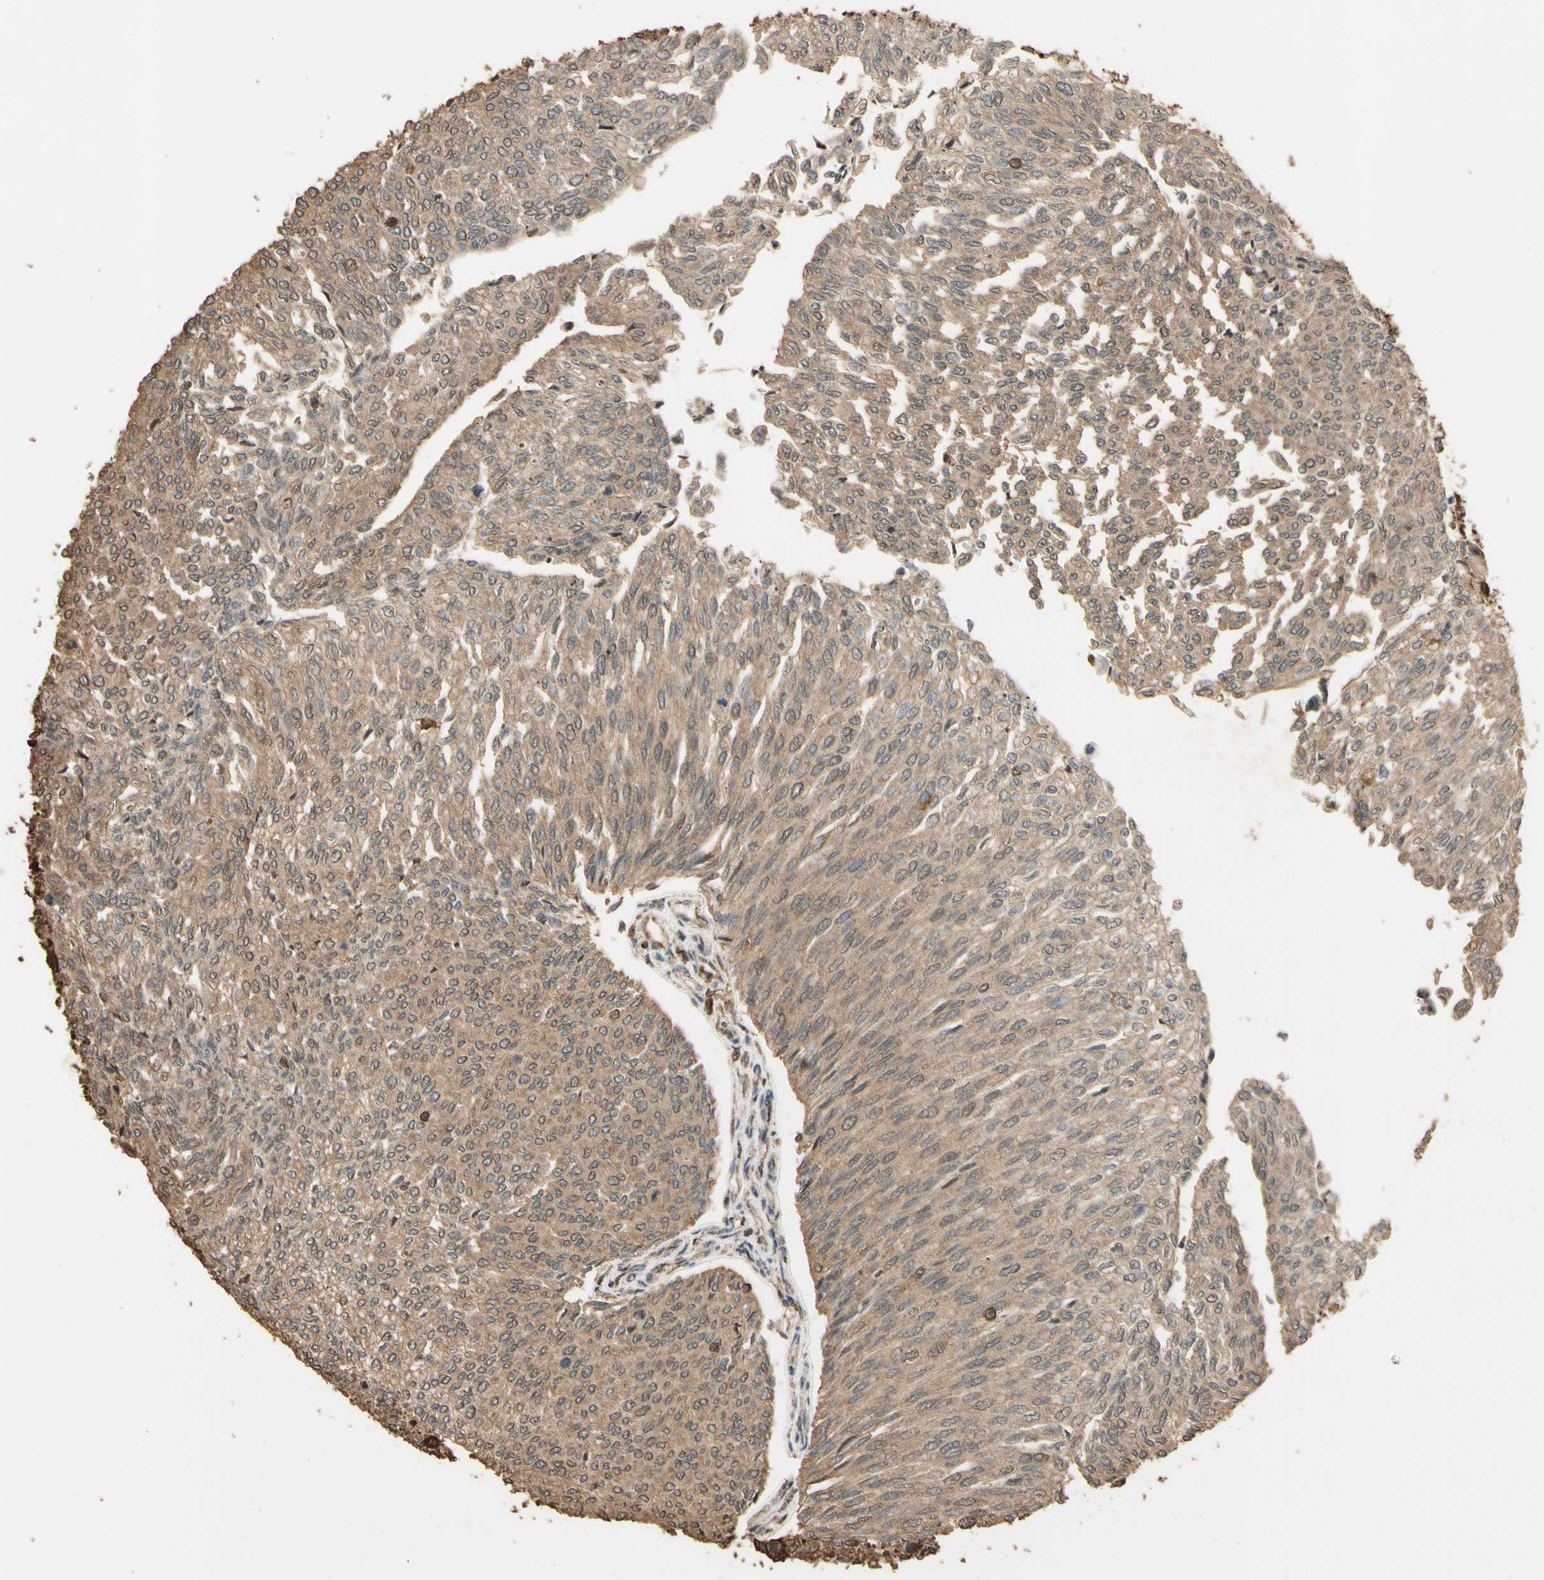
{"staining": {"intensity": "weak", "quantity": ">75%", "location": "cytoplasmic/membranous"}, "tissue": "urothelial cancer", "cell_type": "Tumor cells", "image_type": "cancer", "snomed": [{"axis": "morphology", "description": "Urothelial carcinoma, Low grade"}, {"axis": "topography", "description": "Urinary bladder"}], "caption": "This histopathology image demonstrates urothelial cancer stained with immunohistochemistry (IHC) to label a protein in brown. The cytoplasmic/membranous of tumor cells show weak positivity for the protein. Nuclei are counter-stained blue.", "gene": "TNFSF13B", "patient": {"sex": "female", "age": 79}}